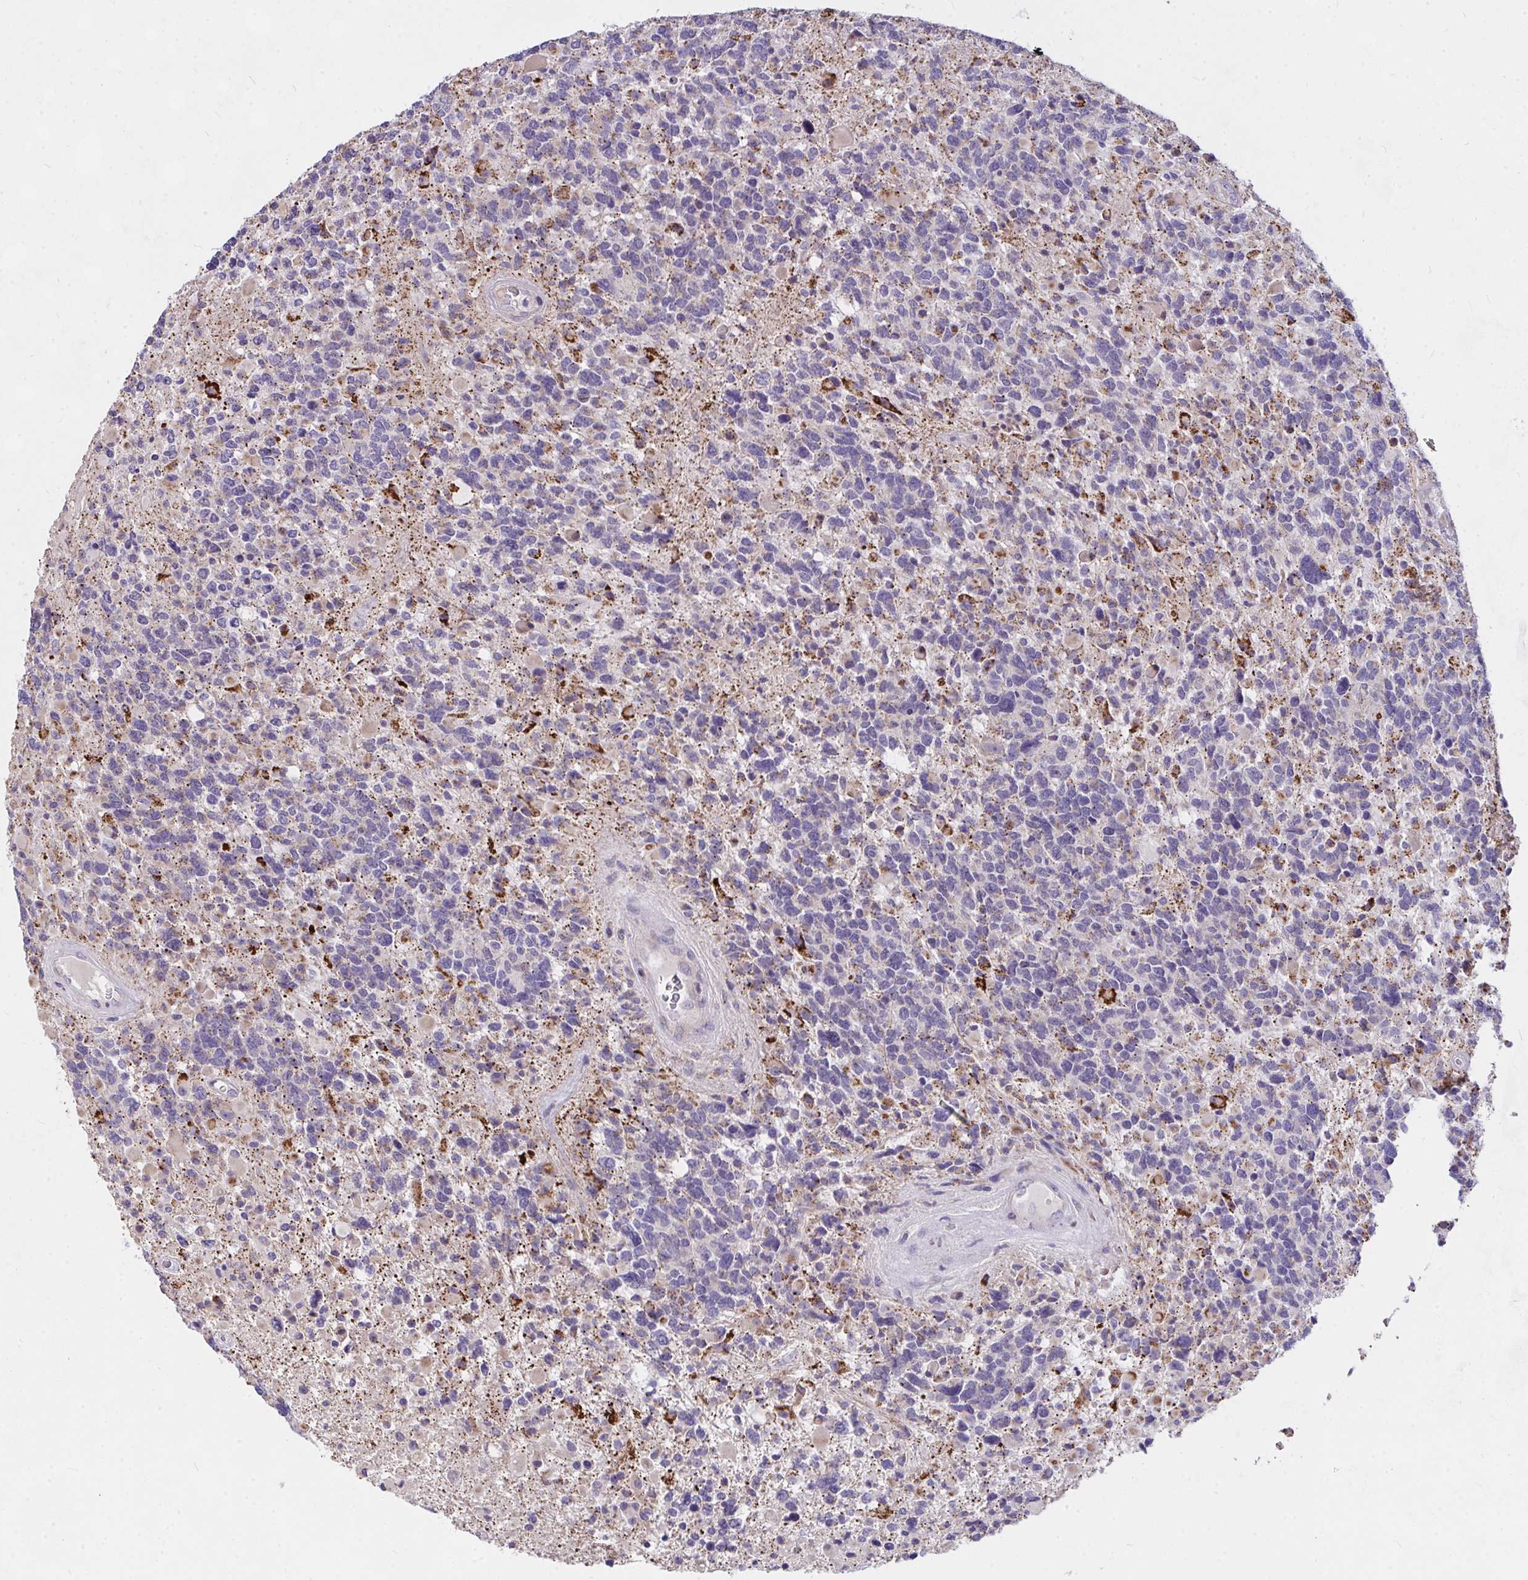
{"staining": {"intensity": "moderate", "quantity": "<25%", "location": "cytoplasmic/membranous"}, "tissue": "glioma", "cell_type": "Tumor cells", "image_type": "cancer", "snomed": [{"axis": "morphology", "description": "Glioma, malignant, High grade"}, {"axis": "topography", "description": "Brain"}], "caption": "Human glioma stained with a brown dye exhibits moderate cytoplasmic/membranous positive staining in about <25% of tumor cells.", "gene": "CEP63", "patient": {"sex": "female", "age": 40}}